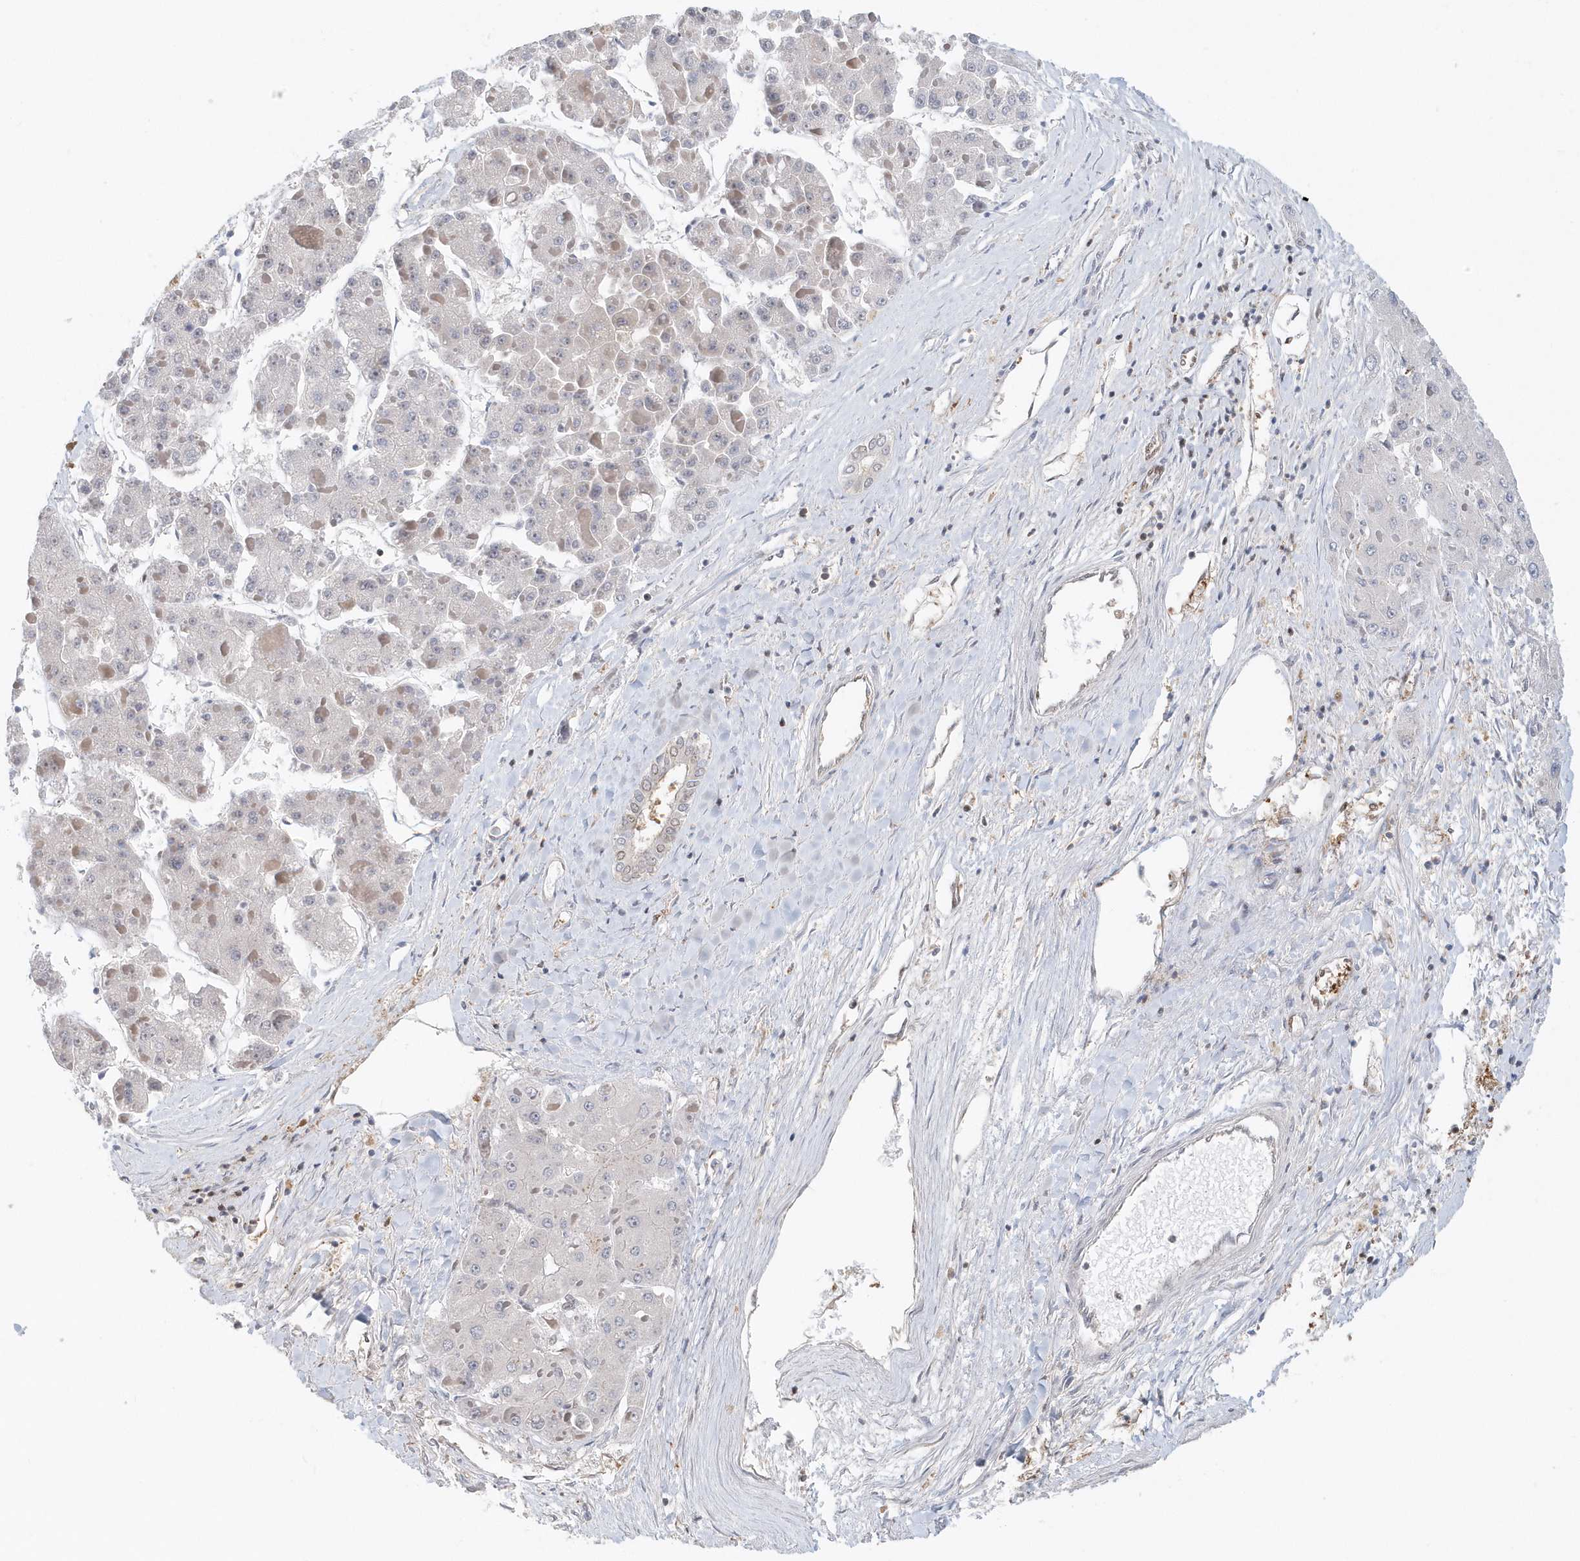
{"staining": {"intensity": "negative", "quantity": "none", "location": "none"}, "tissue": "liver cancer", "cell_type": "Tumor cells", "image_type": "cancer", "snomed": [{"axis": "morphology", "description": "Carcinoma, Hepatocellular, NOS"}, {"axis": "topography", "description": "Liver"}], "caption": "A micrograph of human hepatocellular carcinoma (liver) is negative for staining in tumor cells. (Immunohistochemistry (ihc), brightfield microscopy, high magnification).", "gene": "SUMO2", "patient": {"sex": "female", "age": 73}}